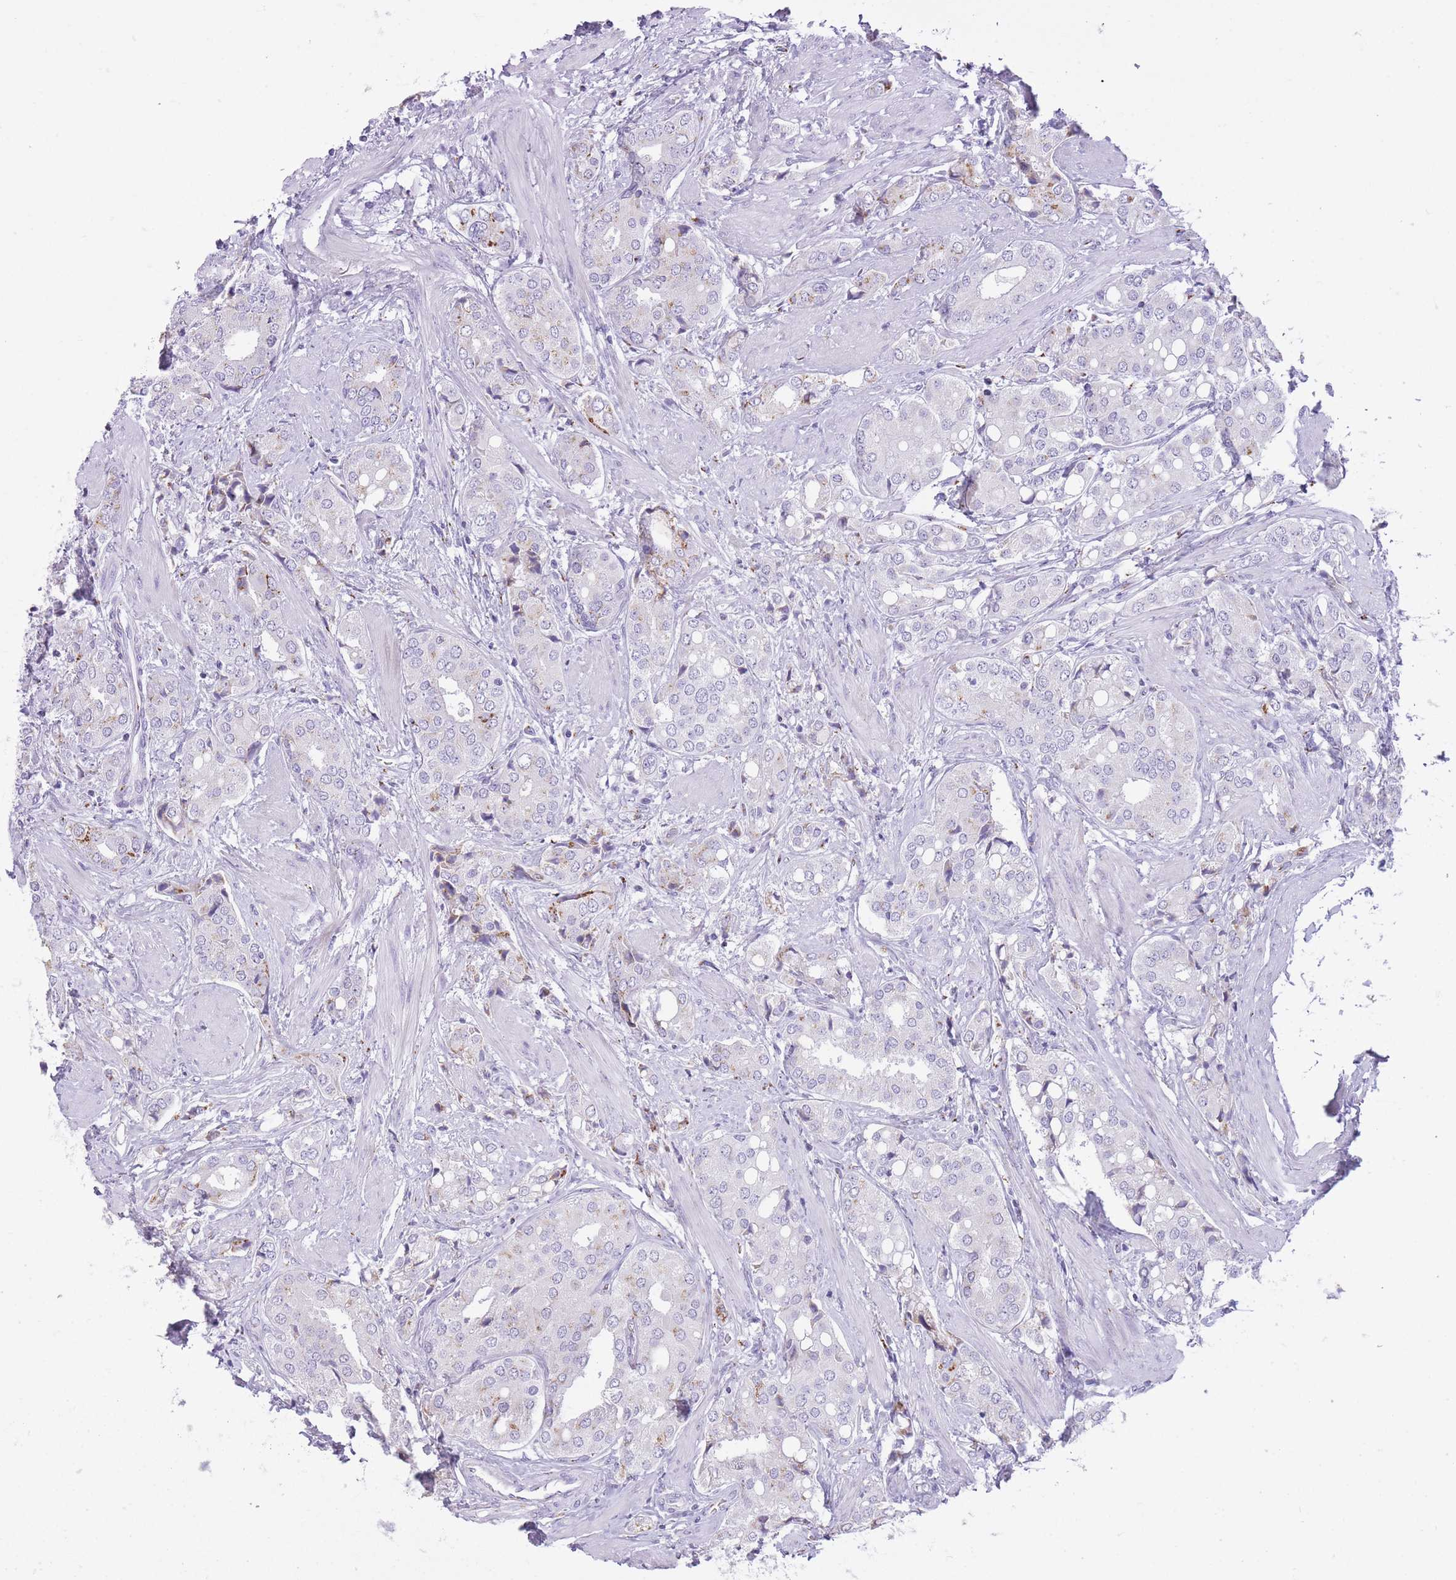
{"staining": {"intensity": "moderate", "quantity": "<25%", "location": "cytoplasmic/membranous"}, "tissue": "prostate cancer", "cell_type": "Tumor cells", "image_type": "cancer", "snomed": [{"axis": "morphology", "description": "Adenocarcinoma, High grade"}, {"axis": "topography", "description": "Prostate"}], "caption": "Protein staining shows moderate cytoplasmic/membranous positivity in about <25% of tumor cells in prostate cancer.", "gene": "B4GALT2", "patient": {"sex": "male", "age": 71}}